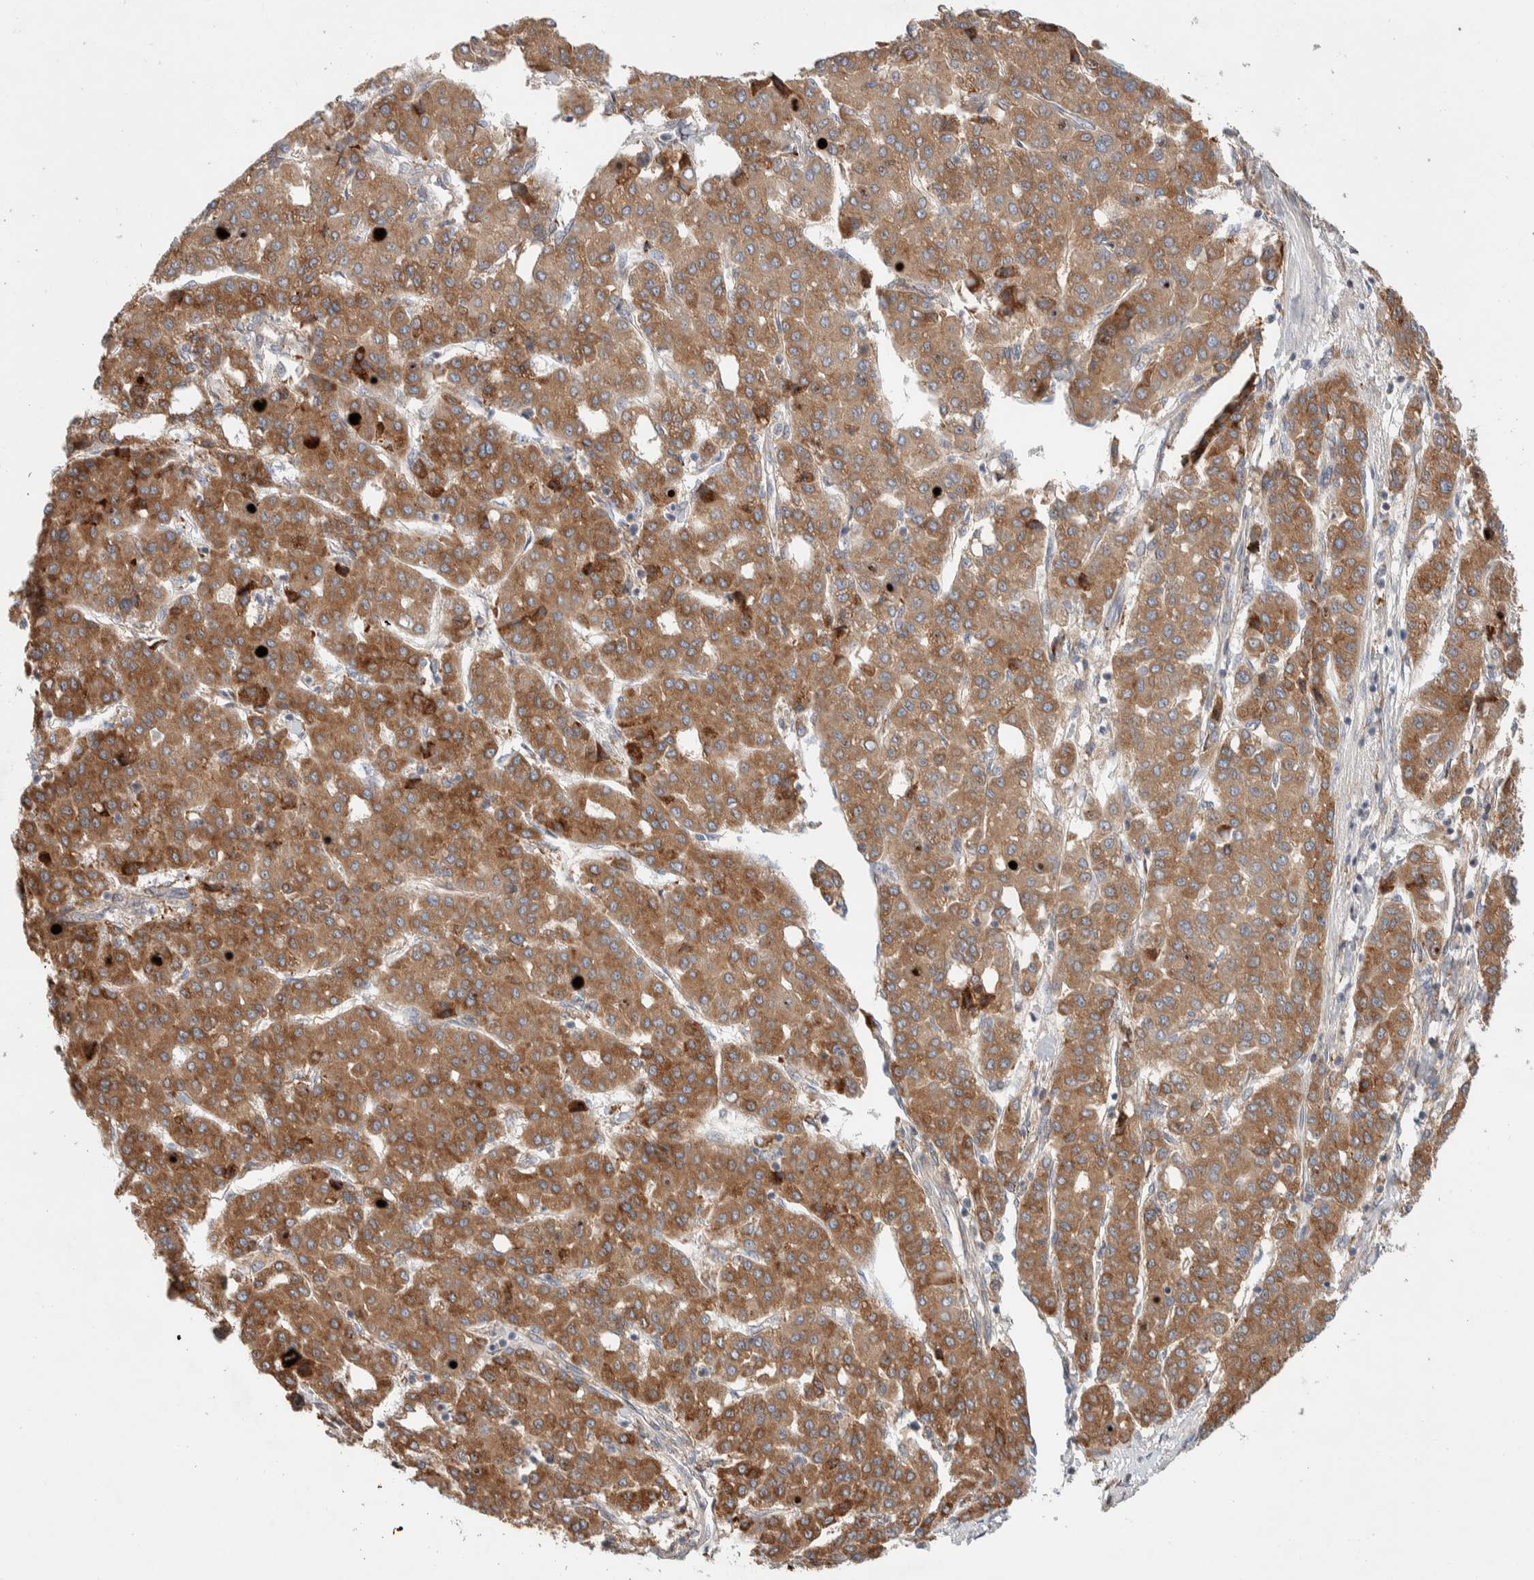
{"staining": {"intensity": "moderate", "quantity": ">75%", "location": "cytoplasmic/membranous"}, "tissue": "liver cancer", "cell_type": "Tumor cells", "image_type": "cancer", "snomed": [{"axis": "morphology", "description": "Carcinoma, Hepatocellular, NOS"}, {"axis": "topography", "description": "Liver"}], "caption": "Immunohistochemical staining of human liver cancer (hepatocellular carcinoma) reveals moderate cytoplasmic/membranous protein expression in approximately >75% of tumor cells. (brown staining indicates protein expression, while blue staining denotes nuclei).", "gene": "ADCY8", "patient": {"sex": "male", "age": 65}}